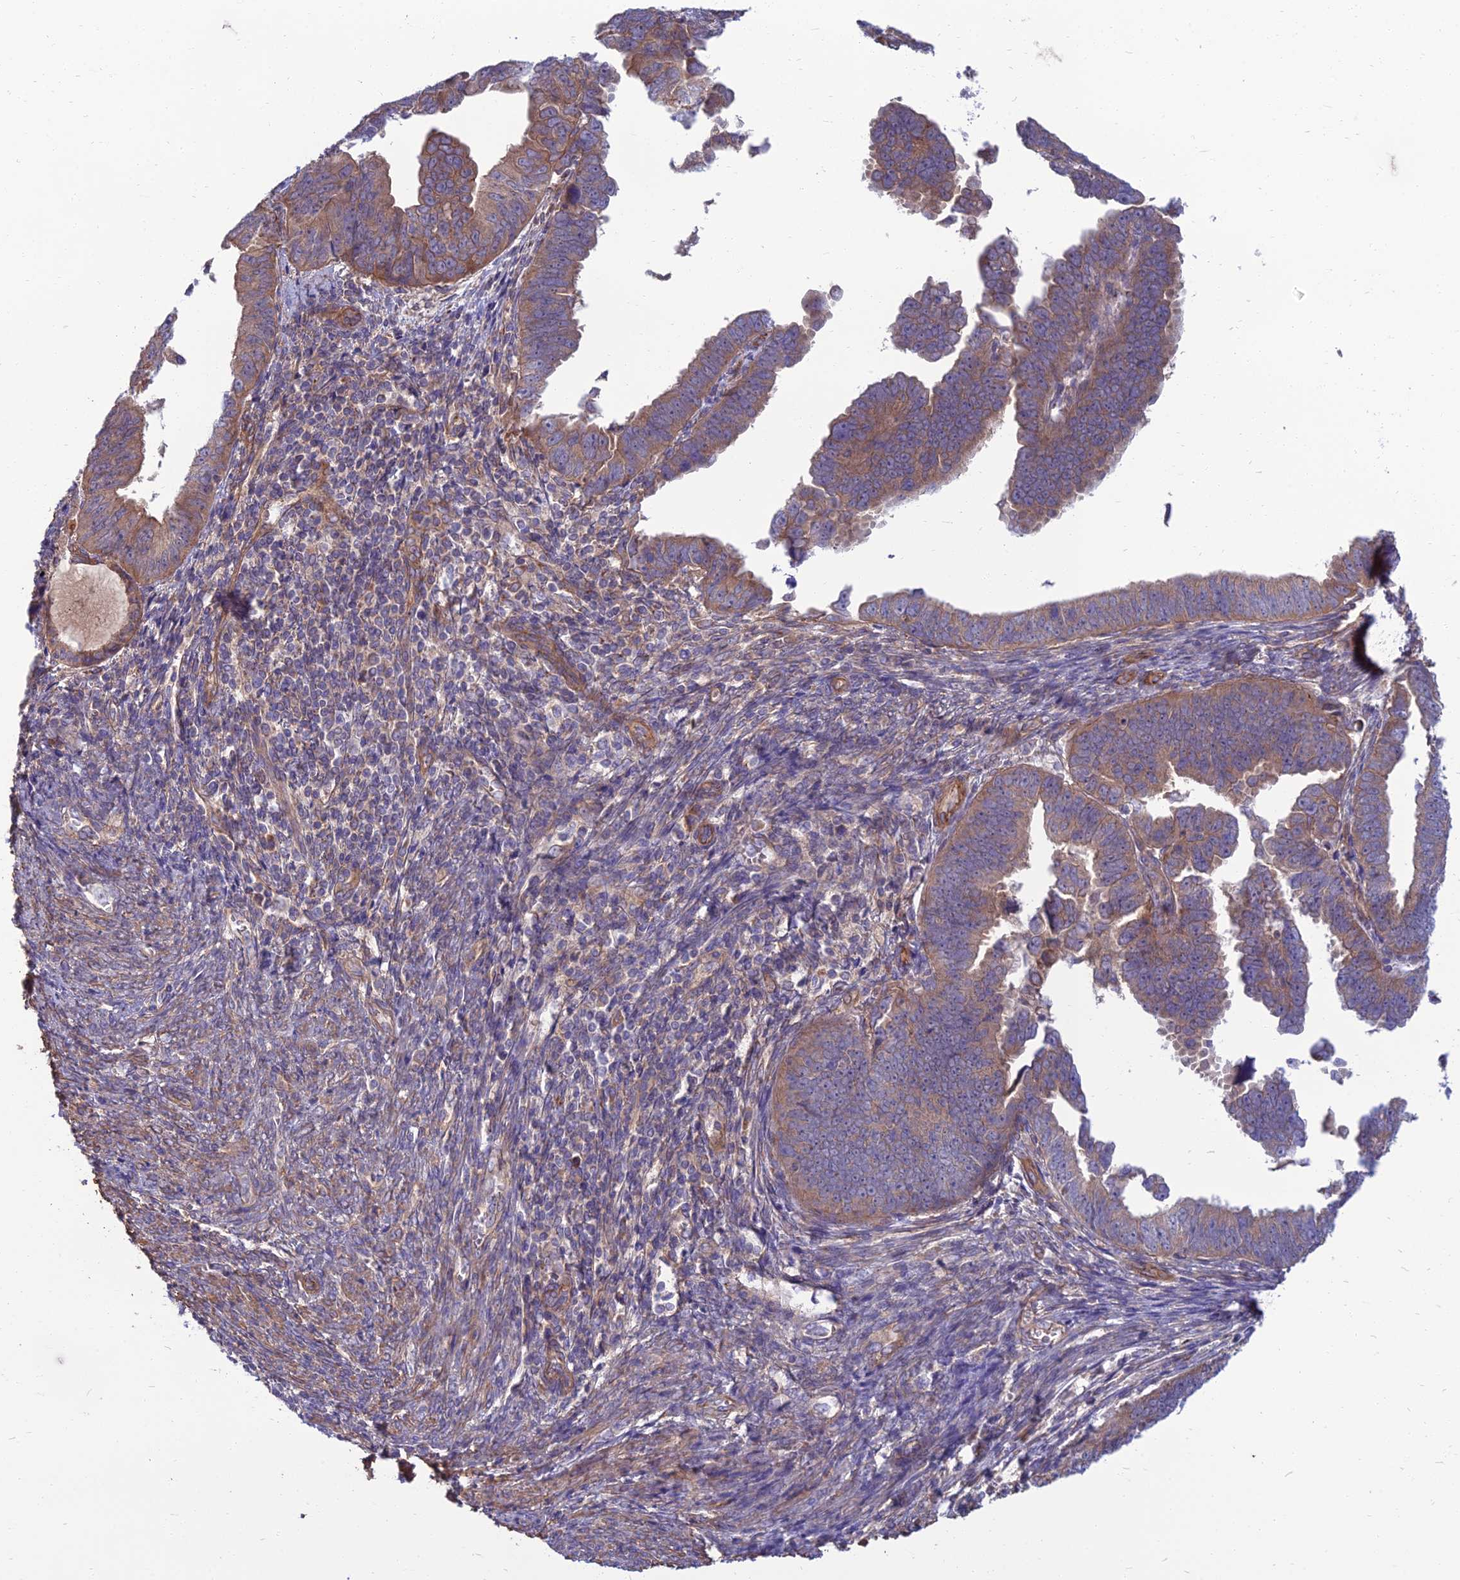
{"staining": {"intensity": "moderate", "quantity": ">75%", "location": "cytoplasmic/membranous"}, "tissue": "endometrial cancer", "cell_type": "Tumor cells", "image_type": "cancer", "snomed": [{"axis": "morphology", "description": "Adenocarcinoma, NOS"}, {"axis": "topography", "description": "Endometrium"}], "caption": "This is an image of immunohistochemistry staining of endometrial adenocarcinoma, which shows moderate staining in the cytoplasmic/membranous of tumor cells.", "gene": "WDR24", "patient": {"sex": "female", "age": 75}}